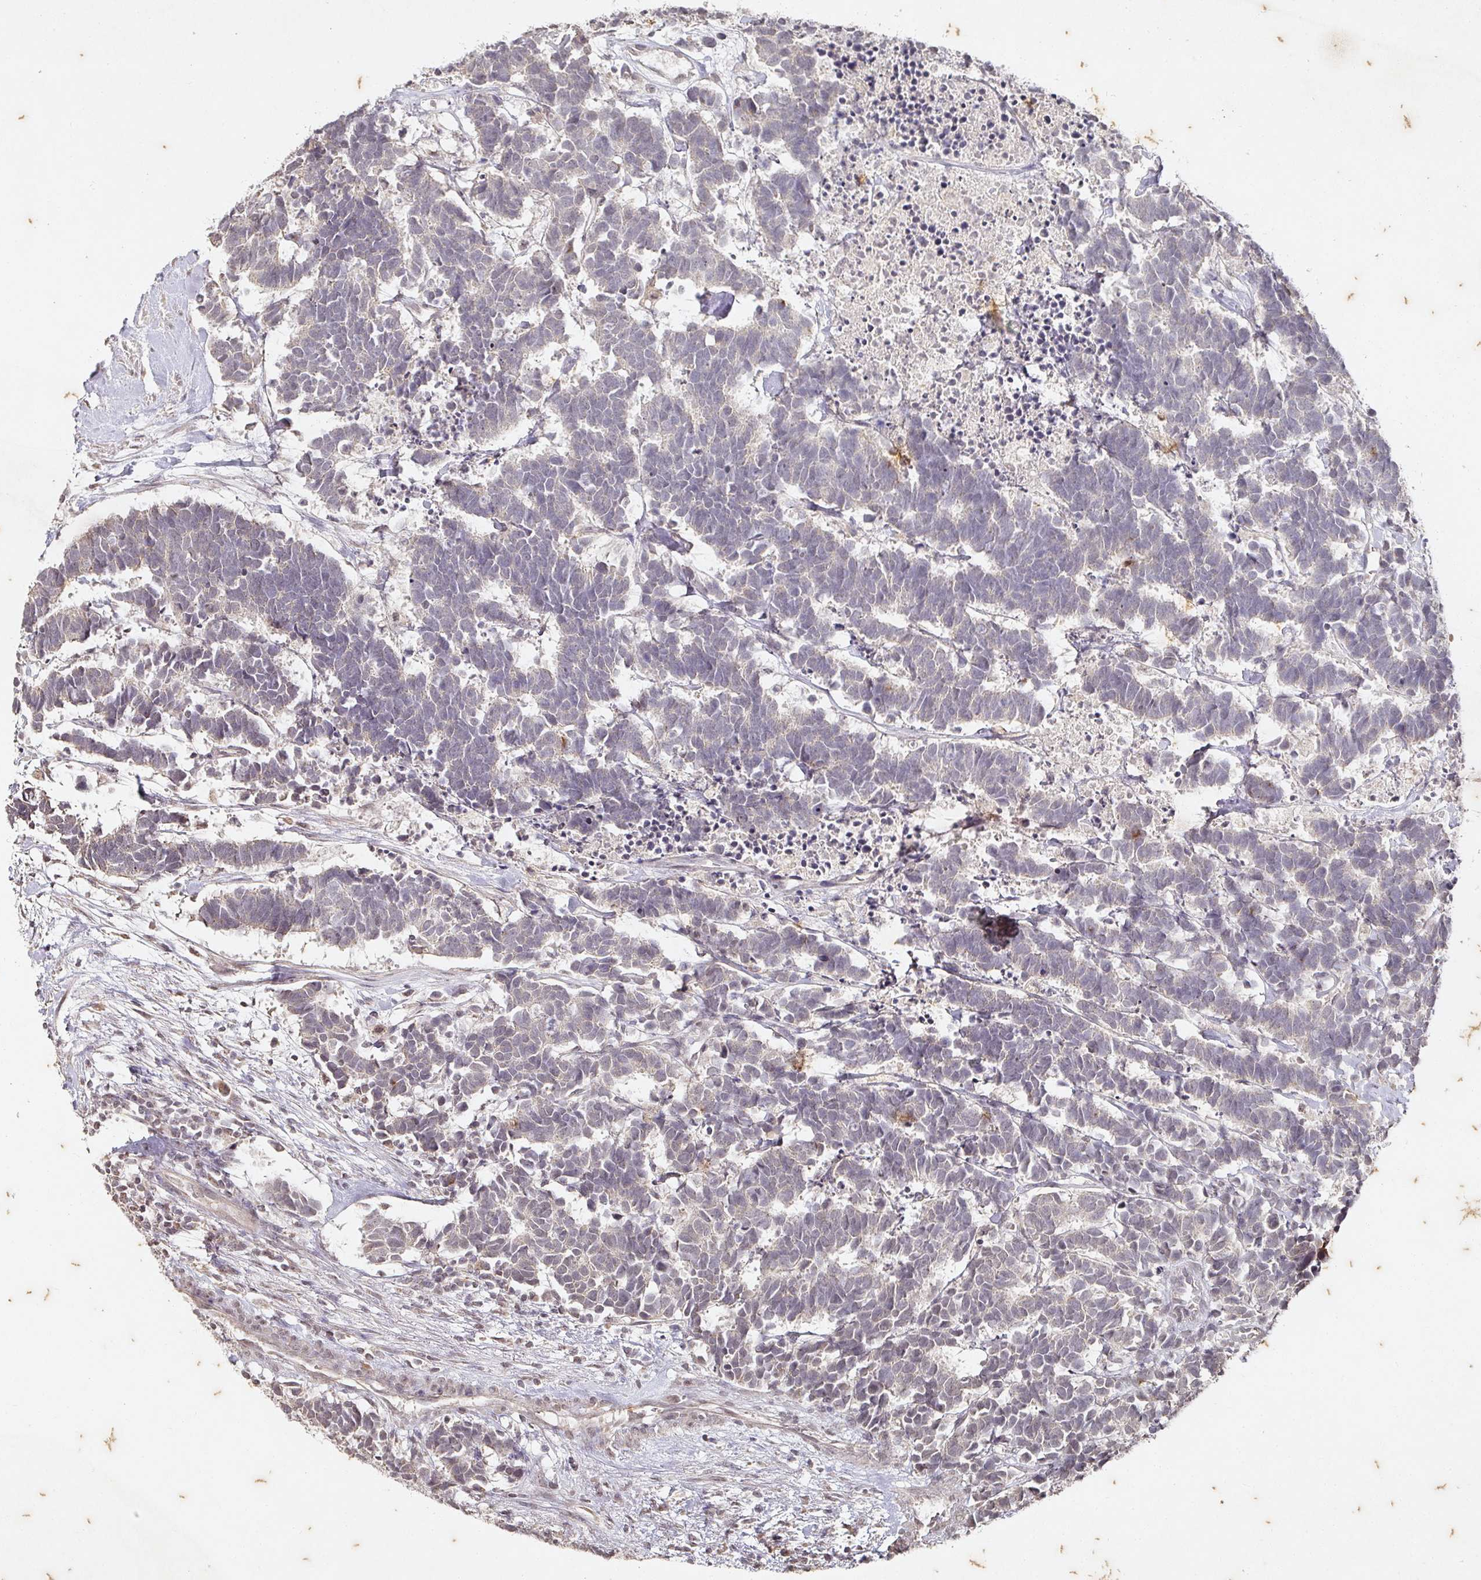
{"staining": {"intensity": "negative", "quantity": "none", "location": "none"}, "tissue": "carcinoid", "cell_type": "Tumor cells", "image_type": "cancer", "snomed": [{"axis": "morphology", "description": "Carcinoma, NOS"}, {"axis": "morphology", "description": "Carcinoid, malignant, NOS"}, {"axis": "topography", "description": "Urinary bladder"}], "caption": "High power microscopy micrograph of an immunohistochemistry micrograph of carcinoid, revealing no significant staining in tumor cells. (DAB (3,3'-diaminobenzidine) IHC, high magnification).", "gene": "CAPN5", "patient": {"sex": "male", "age": 57}}